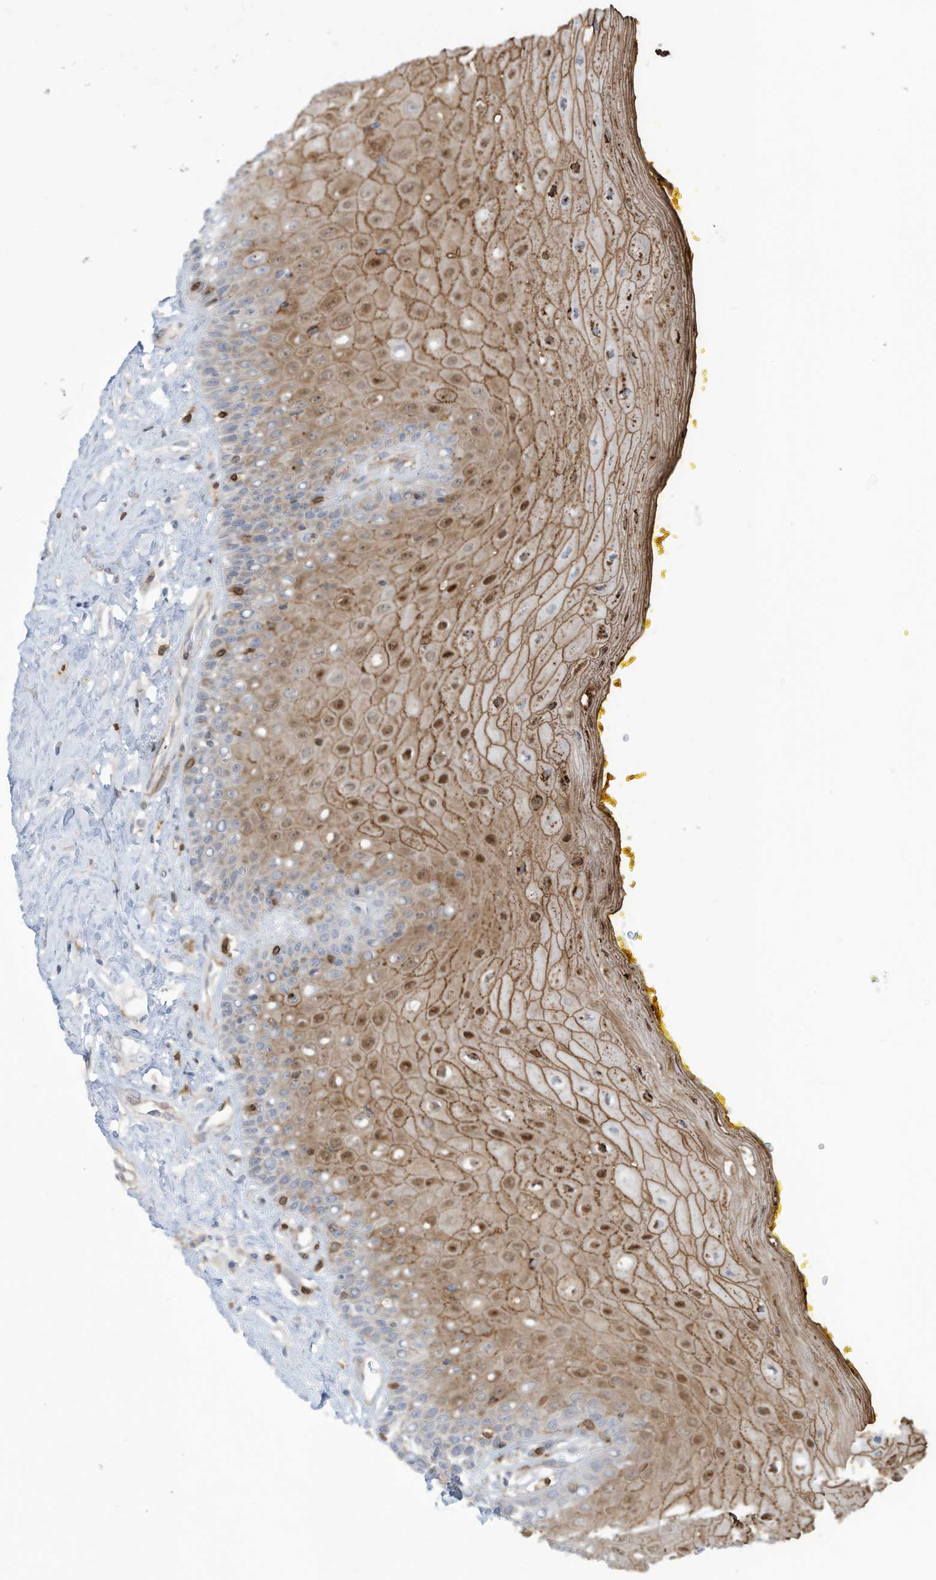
{"staining": {"intensity": "moderate", "quantity": "25%-75%", "location": "cytoplasmic/membranous,nuclear"}, "tissue": "oral mucosa", "cell_type": "Squamous epithelial cells", "image_type": "normal", "snomed": [{"axis": "morphology", "description": "Normal tissue, NOS"}, {"axis": "morphology", "description": "Squamous cell carcinoma, NOS"}, {"axis": "topography", "description": "Oral tissue"}, {"axis": "topography", "description": "Head-Neck"}], "caption": "Protein analysis of benign oral mucosa shows moderate cytoplasmic/membranous,nuclear expression in about 25%-75% of squamous epithelial cells.", "gene": "NOTO", "patient": {"sex": "female", "age": 70}}